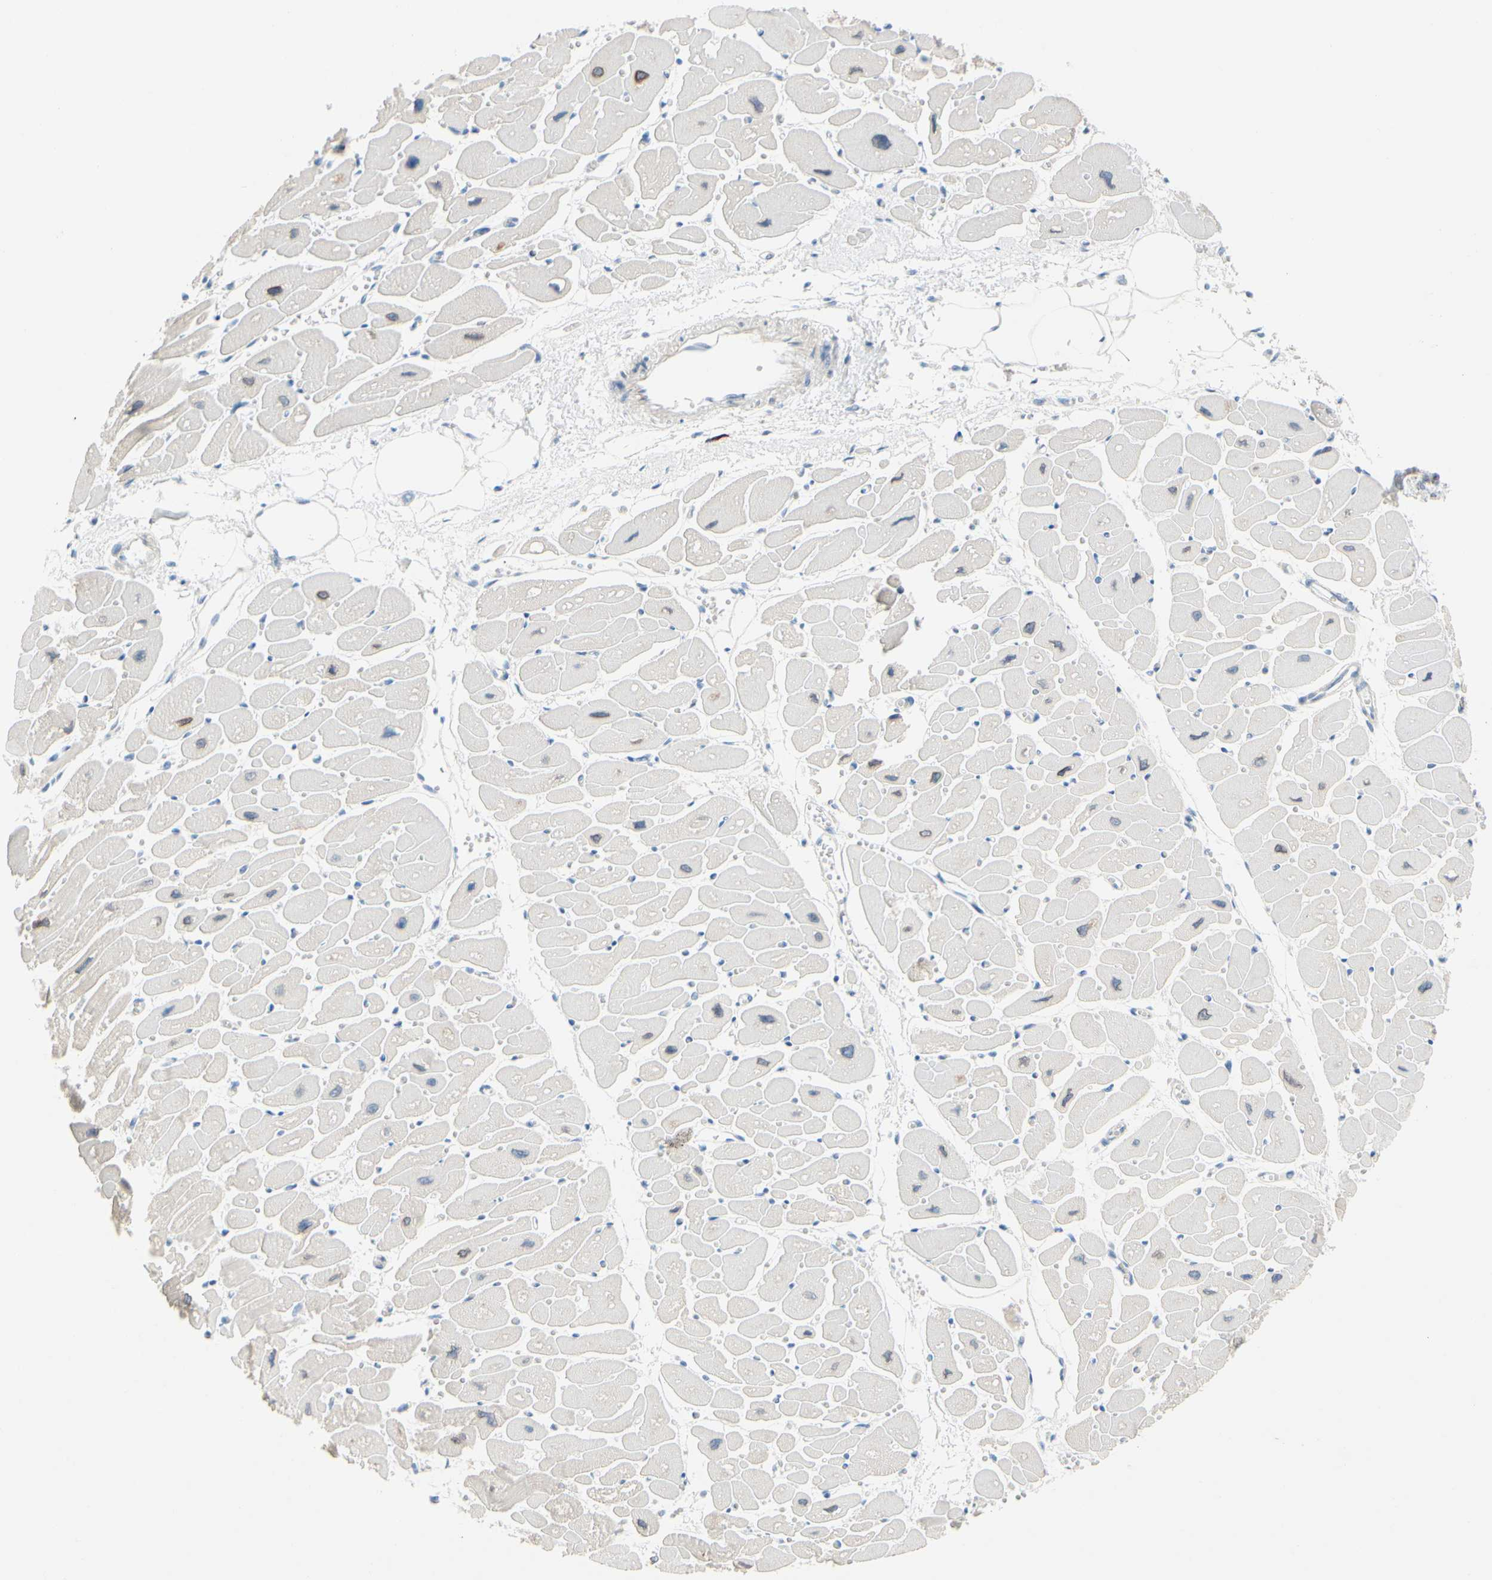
{"staining": {"intensity": "negative", "quantity": "none", "location": "none"}, "tissue": "heart muscle", "cell_type": "Cardiomyocytes", "image_type": "normal", "snomed": [{"axis": "morphology", "description": "Normal tissue, NOS"}, {"axis": "topography", "description": "Heart"}], "caption": "This is an immunohistochemistry histopathology image of benign heart muscle. There is no staining in cardiomyocytes.", "gene": "ZNF132", "patient": {"sex": "female", "age": 54}}